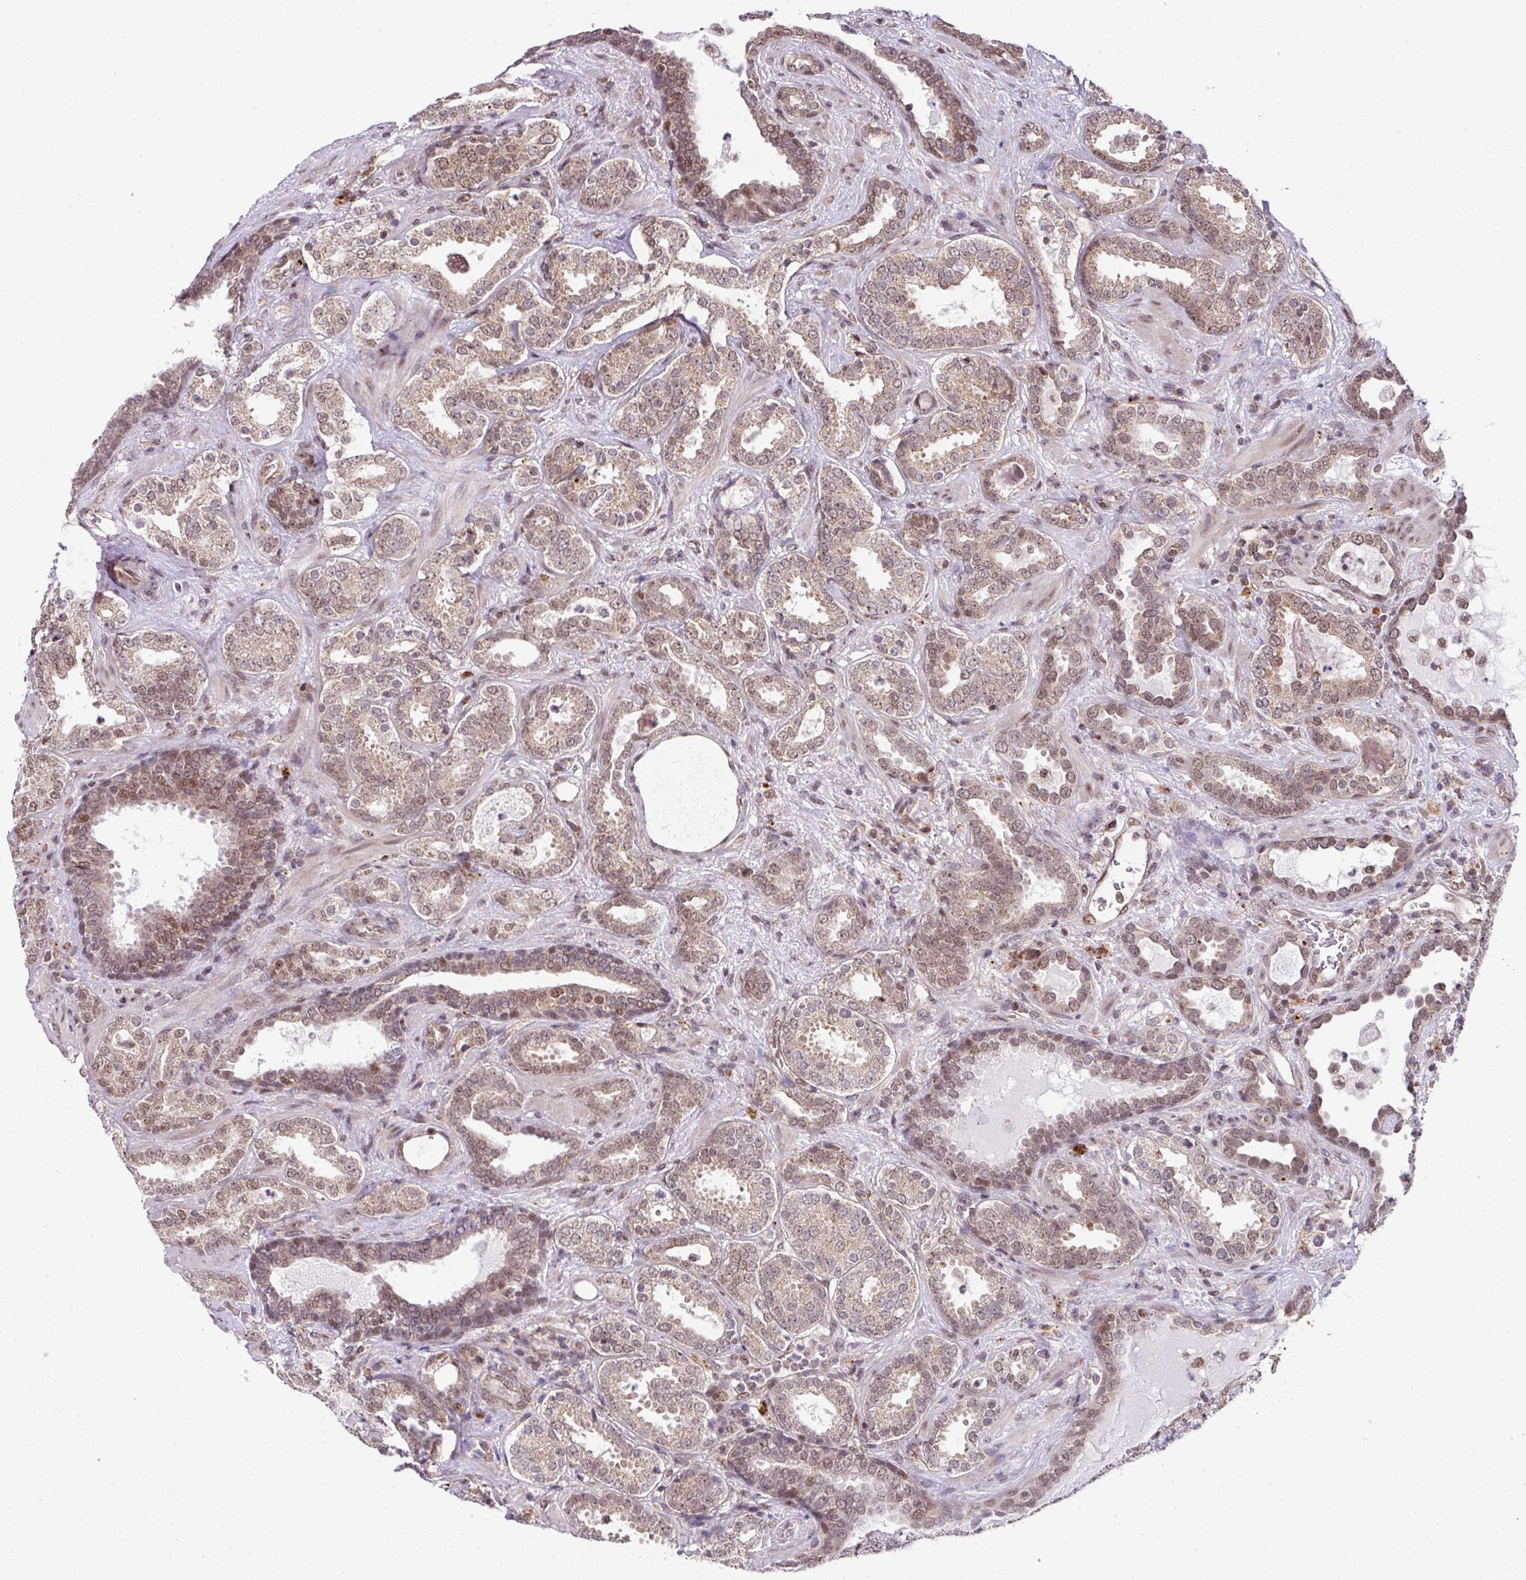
{"staining": {"intensity": "moderate", "quantity": ">75%", "location": "cytoplasmic/membranous,nuclear"}, "tissue": "prostate cancer", "cell_type": "Tumor cells", "image_type": "cancer", "snomed": [{"axis": "morphology", "description": "Adenocarcinoma, High grade"}, {"axis": "topography", "description": "Prostate"}], "caption": "Prostate adenocarcinoma (high-grade) was stained to show a protein in brown. There is medium levels of moderate cytoplasmic/membranous and nuclear staining in about >75% of tumor cells.", "gene": "PLK1", "patient": {"sex": "male", "age": 65}}